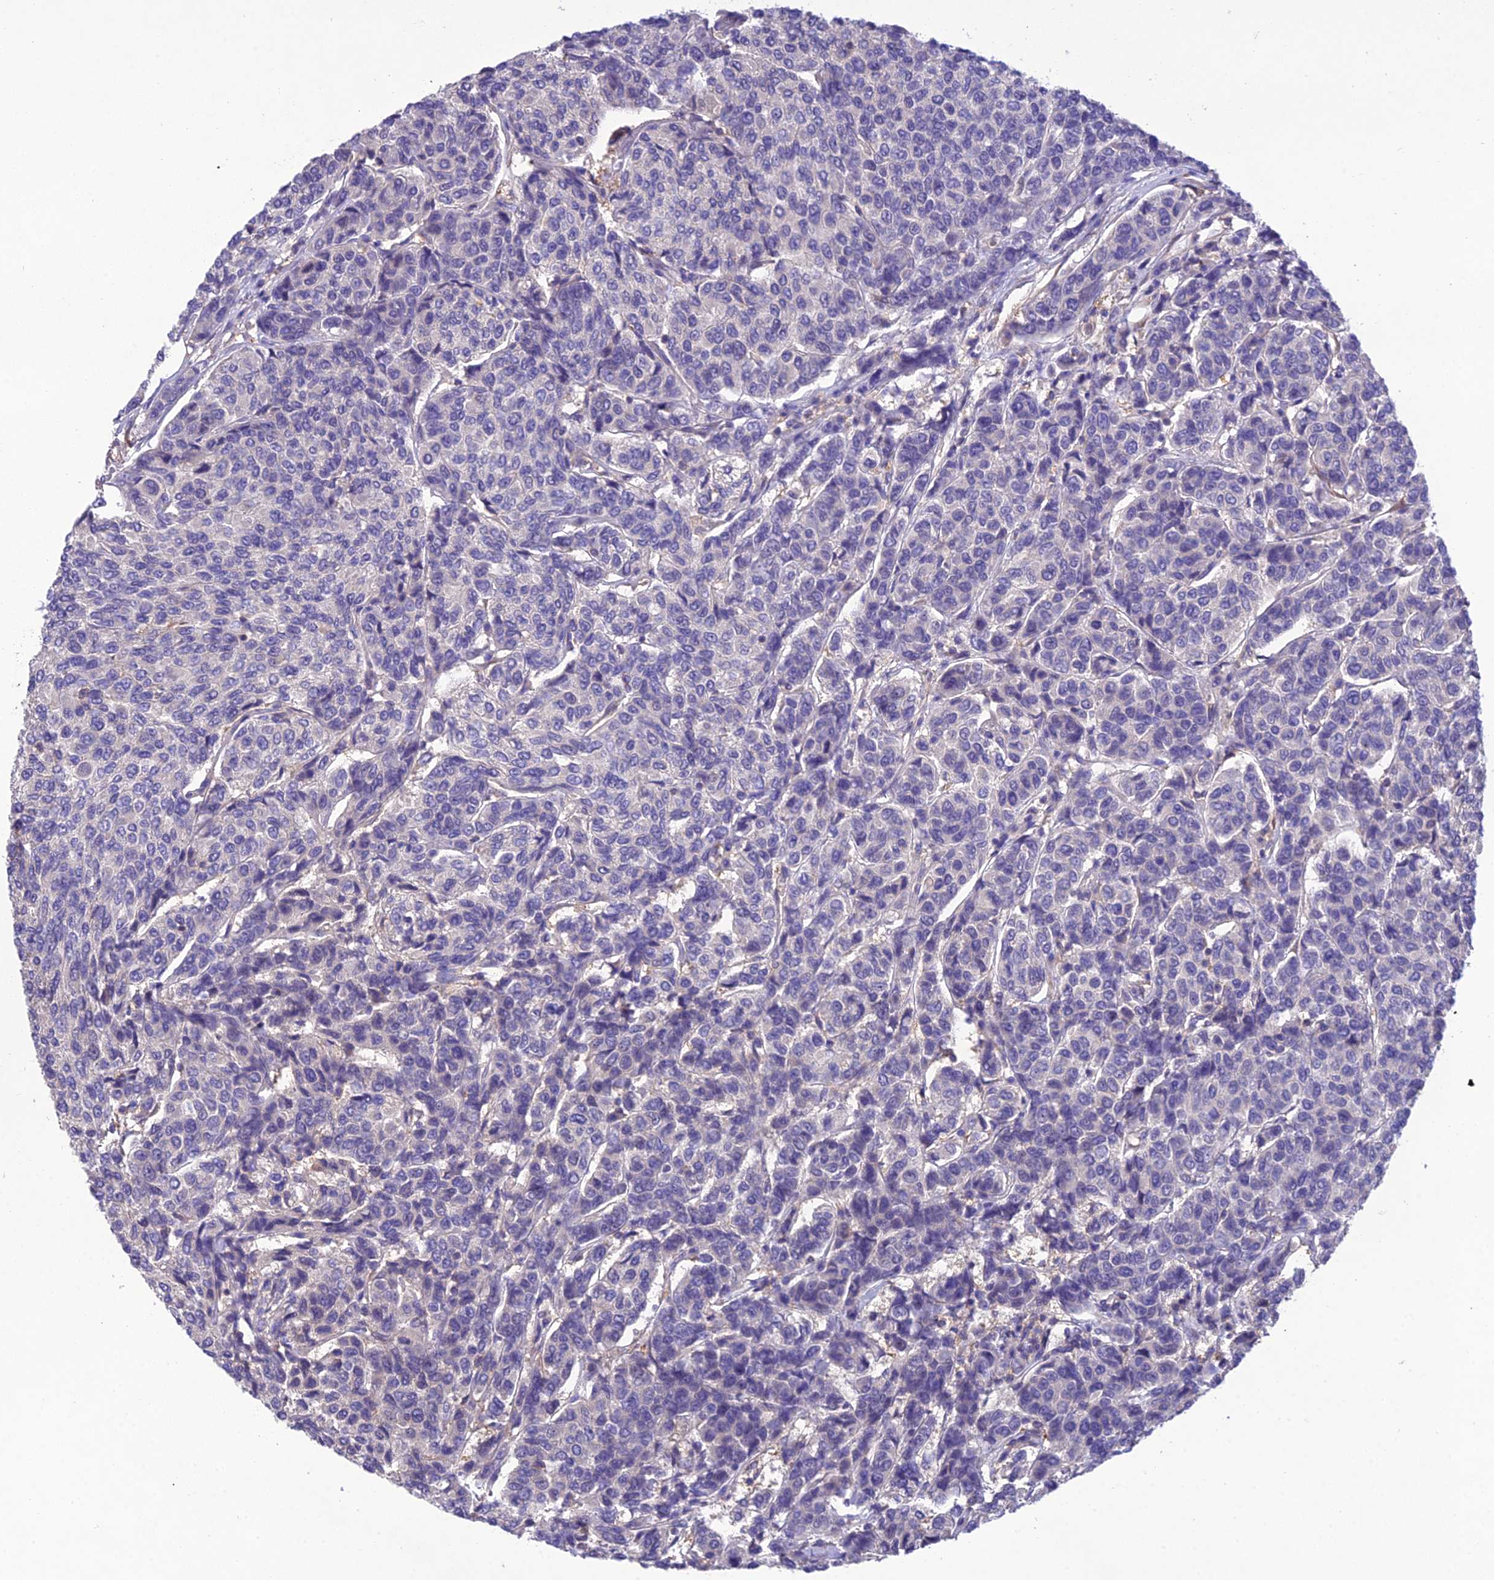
{"staining": {"intensity": "negative", "quantity": "none", "location": "none"}, "tissue": "breast cancer", "cell_type": "Tumor cells", "image_type": "cancer", "snomed": [{"axis": "morphology", "description": "Duct carcinoma"}, {"axis": "topography", "description": "Breast"}], "caption": "IHC histopathology image of breast cancer stained for a protein (brown), which displays no staining in tumor cells. (DAB (3,3'-diaminobenzidine) immunohistochemistry (IHC) with hematoxylin counter stain).", "gene": "SNX24", "patient": {"sex": "female", "age": 55}}